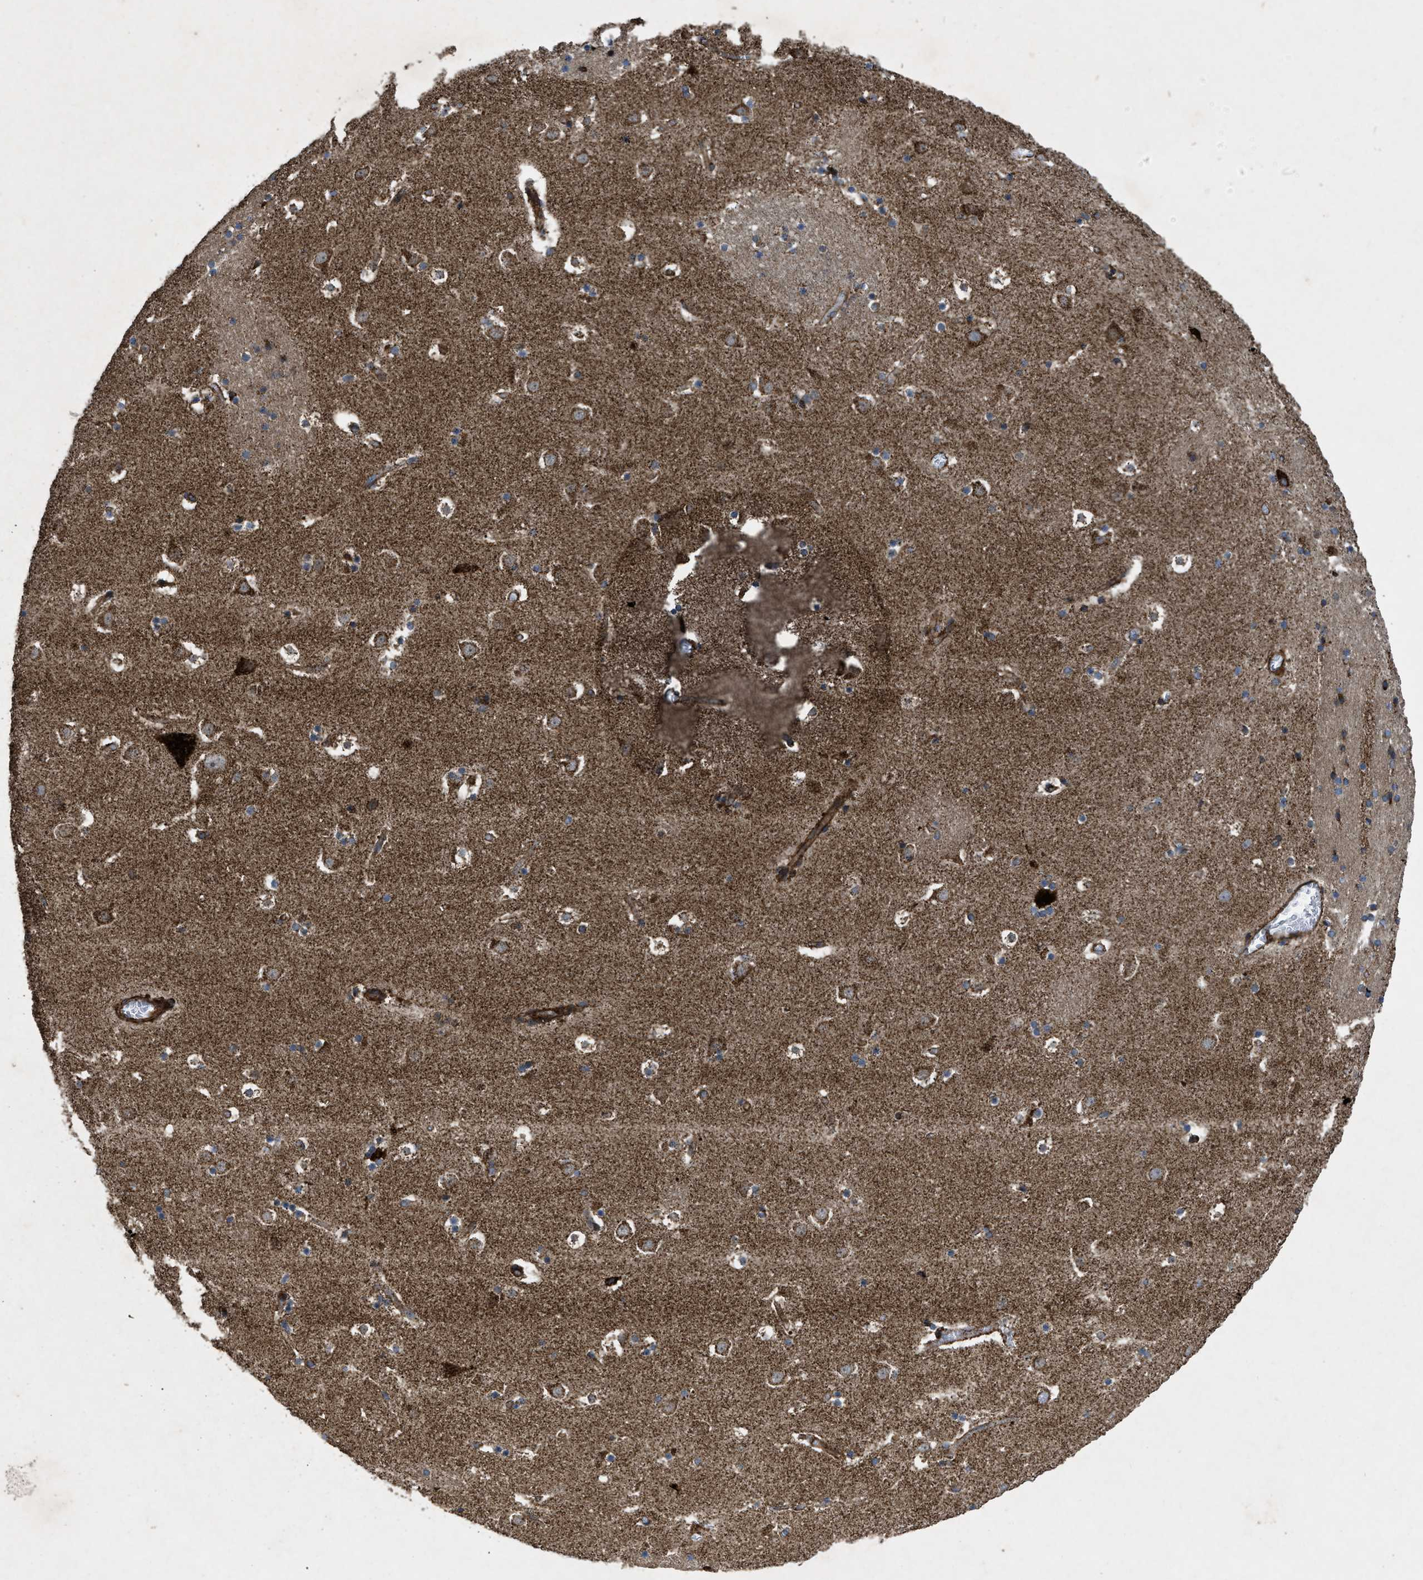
{"staining": {"intensity": "strong", "quantity": ">75%", "location": "cytoplasmic/membranous"}, "tissue": "caudate", "cell_type": "Glial cells", "image_type": "normal", "snomed": [{"axis": "morphology", "description": "Normal tissue, NOS"}, {"axis": "topography", "description": "Lateral ventricle wall"}], "caption": "This is a micrograph of IHC staining of normal caudate, which shows strong staining in the cytoplasmic/membranous of glial cells.", "gene": "PER3", "patient": {"sex": "male", "age": 45}}